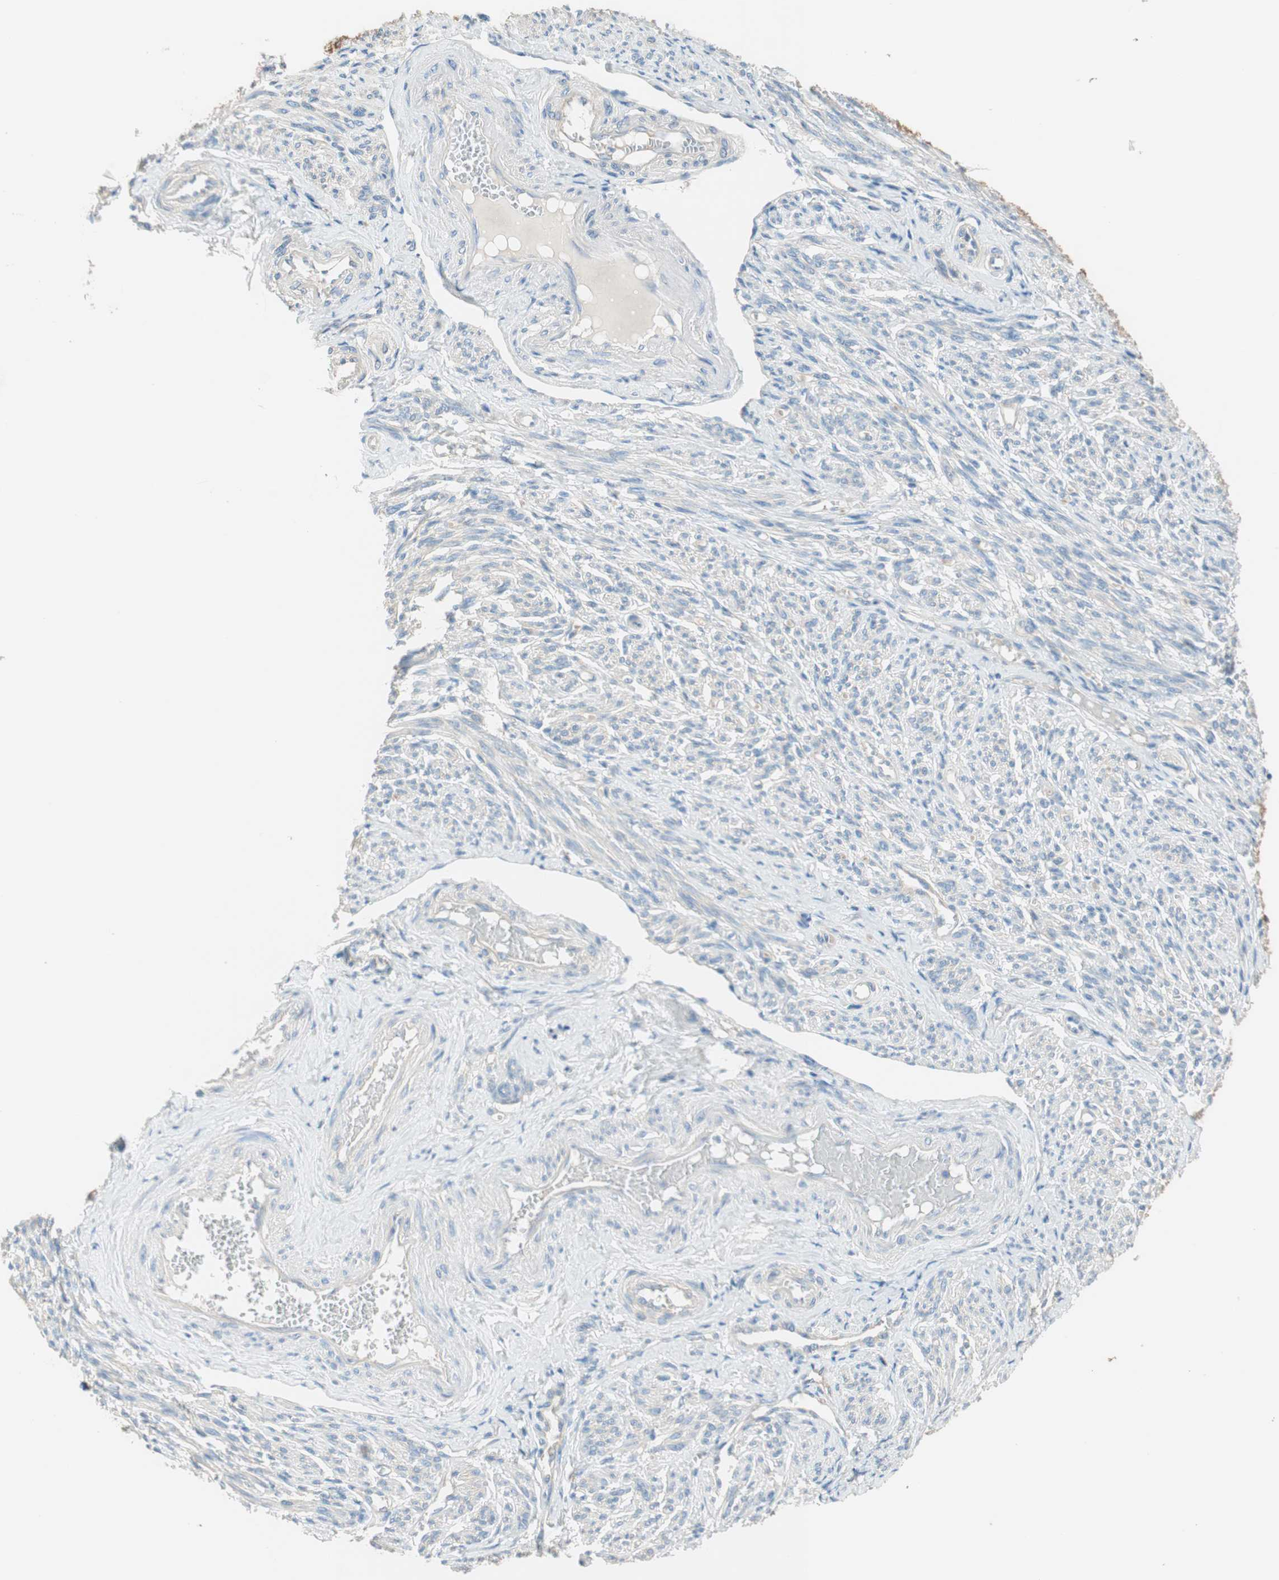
{"staining": {"intensity": "negative", "quantity": "none", "location": "none"}, "tissue": "smooth muscle", "cell_type": "Smooth muscle cells", "image_type": "normal", "snomed": [{"axis": "morphology", "description": "Normal tissue, NOS"}, {"axis": "topography", "description": "Smooth muscle"}], "caption": "Smooth muscle cells show no significant expression in normal smooth muscle.", "gene": "GLUL", "patient": {"sex": "female", "age": 65}}